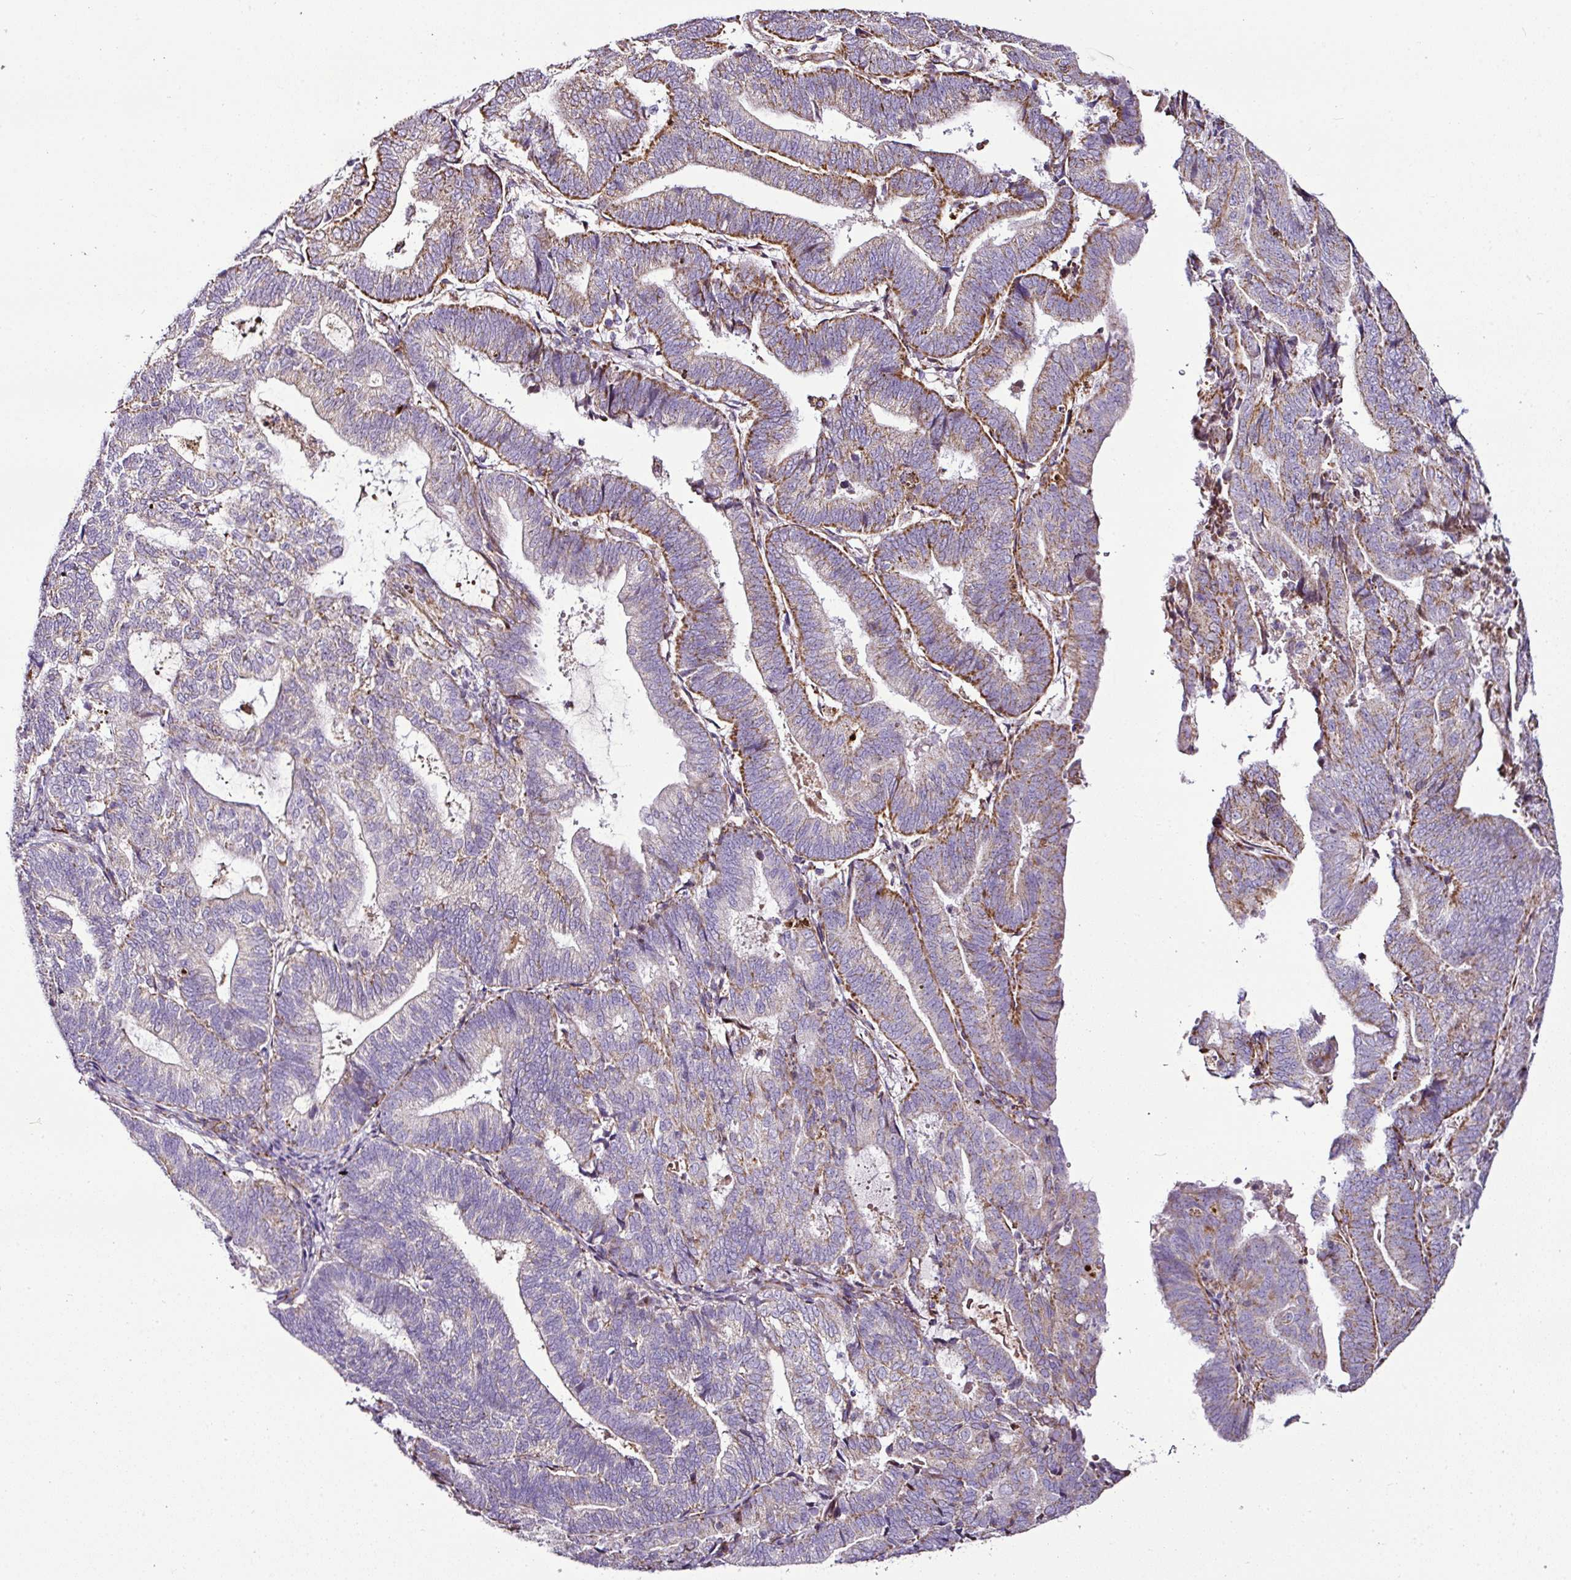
{"staining": {"intensity": "moderate", "quantity": "25%-75%", "location": "cytoplasmic/membranous"}, "tissue": "endometrial cancer", "cell_type": "Tumor cells", "image_type": "cancer", "snomed": [{"axis": "morphology", "description": "Adenocarcinoma, NOS"}, {"axis": "topography", "description": "Endometrium"}], "caption": "DAB immunohistochemical staining of endometrial cancer (adenocarcinoma) displays moderate cytoplasmic/membranous protein staining in approximately 25%-75% of tumor cells. (Stains: DAB (3,3'-diaminobenzidine) in brown, nuclei in blue, Microscopy: brightfield microscopy at high magnification).", "gene": "DPAGT1", "patient": {"sex": "female", "age": 70}}